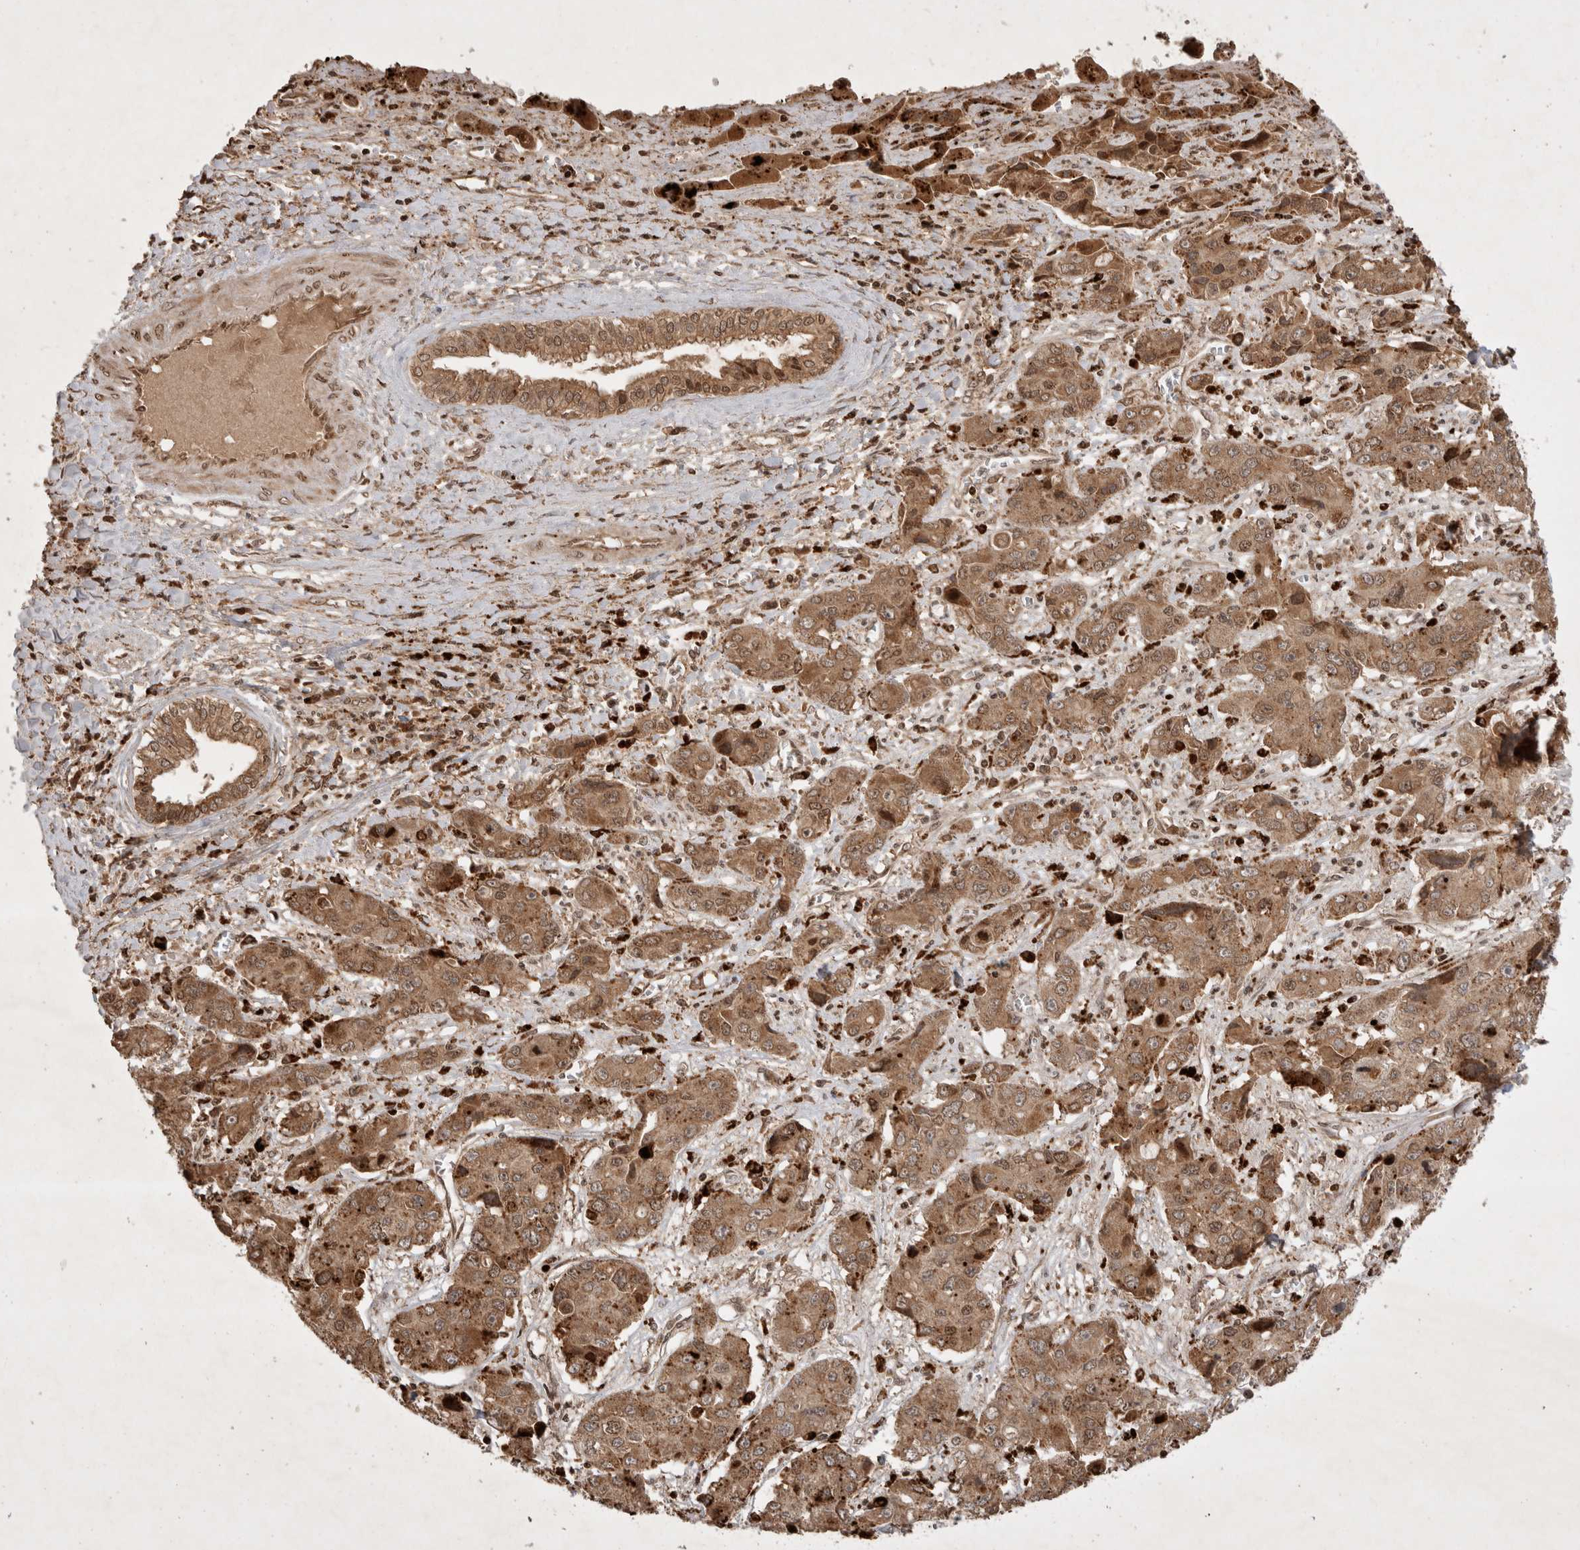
{"staining": {"intensity": "moderate", "quantity": ">75%", "location": "cytoplasmic/membranous"}, "tissue": "liver cancer", "cell_type": "Tumor cells", "image_type": "cancer", "snomed": [{"axis": "morphology", "description": "Cholangiocarcinoma"}, {"axis": "topography", "description": "Liver"}], "caption": "Tumor cells reveal medium levels of moderate cytoplasmic/membranous expression in approximately >75% of cells in cholangiocarcinoma (liver). (DAB IHC with brightfield microscopy, high magnification).", "gene": "FAM221A", "patient": {"sex": "male", "age": 67}}